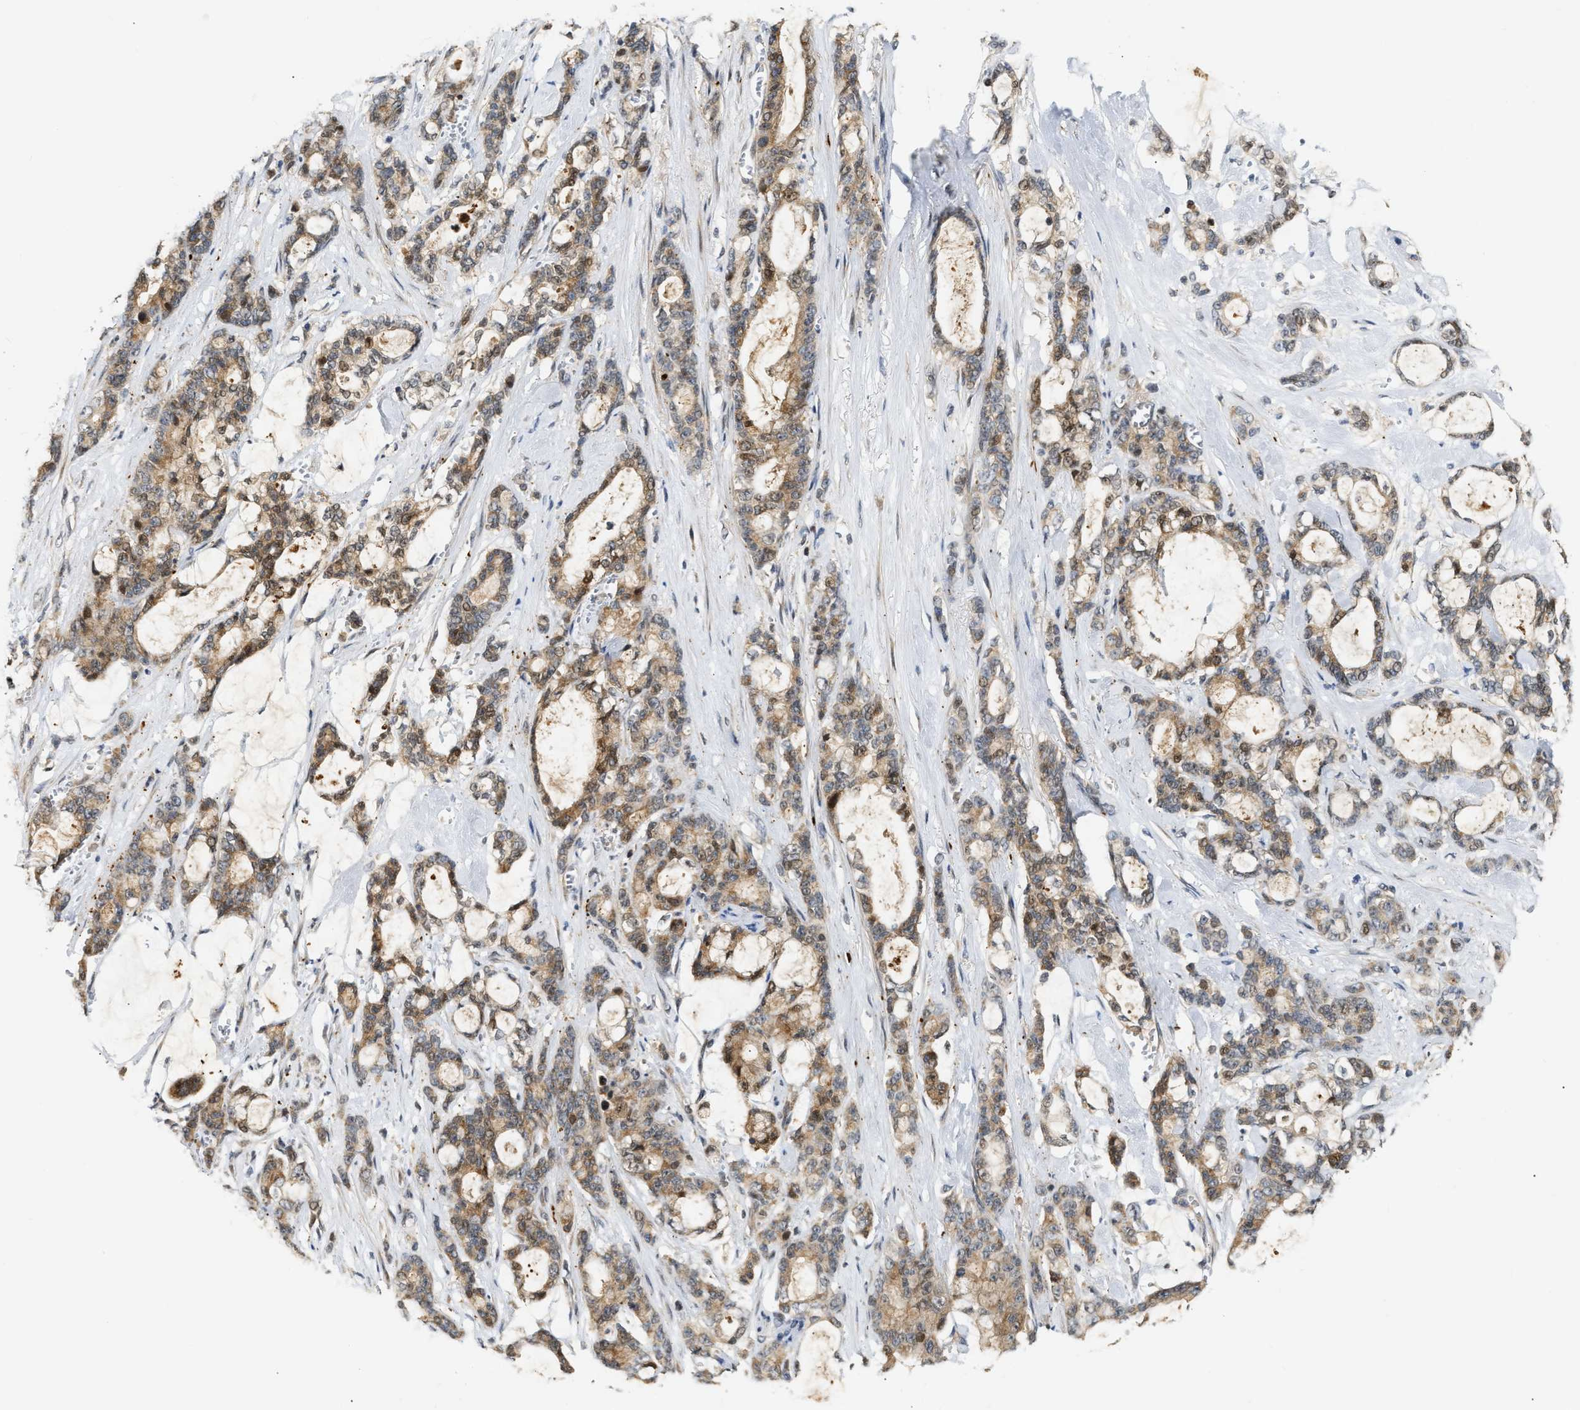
{"staining": {"intensity": "weak", "quantity": ">75%", "location": "cytoplasmic/membranous"}, "tissue": "pancreatic cancer", "cell_type": "Tumor cells", "image_type": "cancer", "snomed": [{"axis": "morphology", "description": "Adenocarcinoma, NOS"}, {"axis": "topography", "description": "Pancreas"}], "caption": "Protein staining of adenocarcinoma (pancreatic) tissue exhibits weak cytoplasmic/membranous staining in about >75% of tumor cells.", "gene": "EXTL2", "patient": {"sex": "female", "age": 73}}